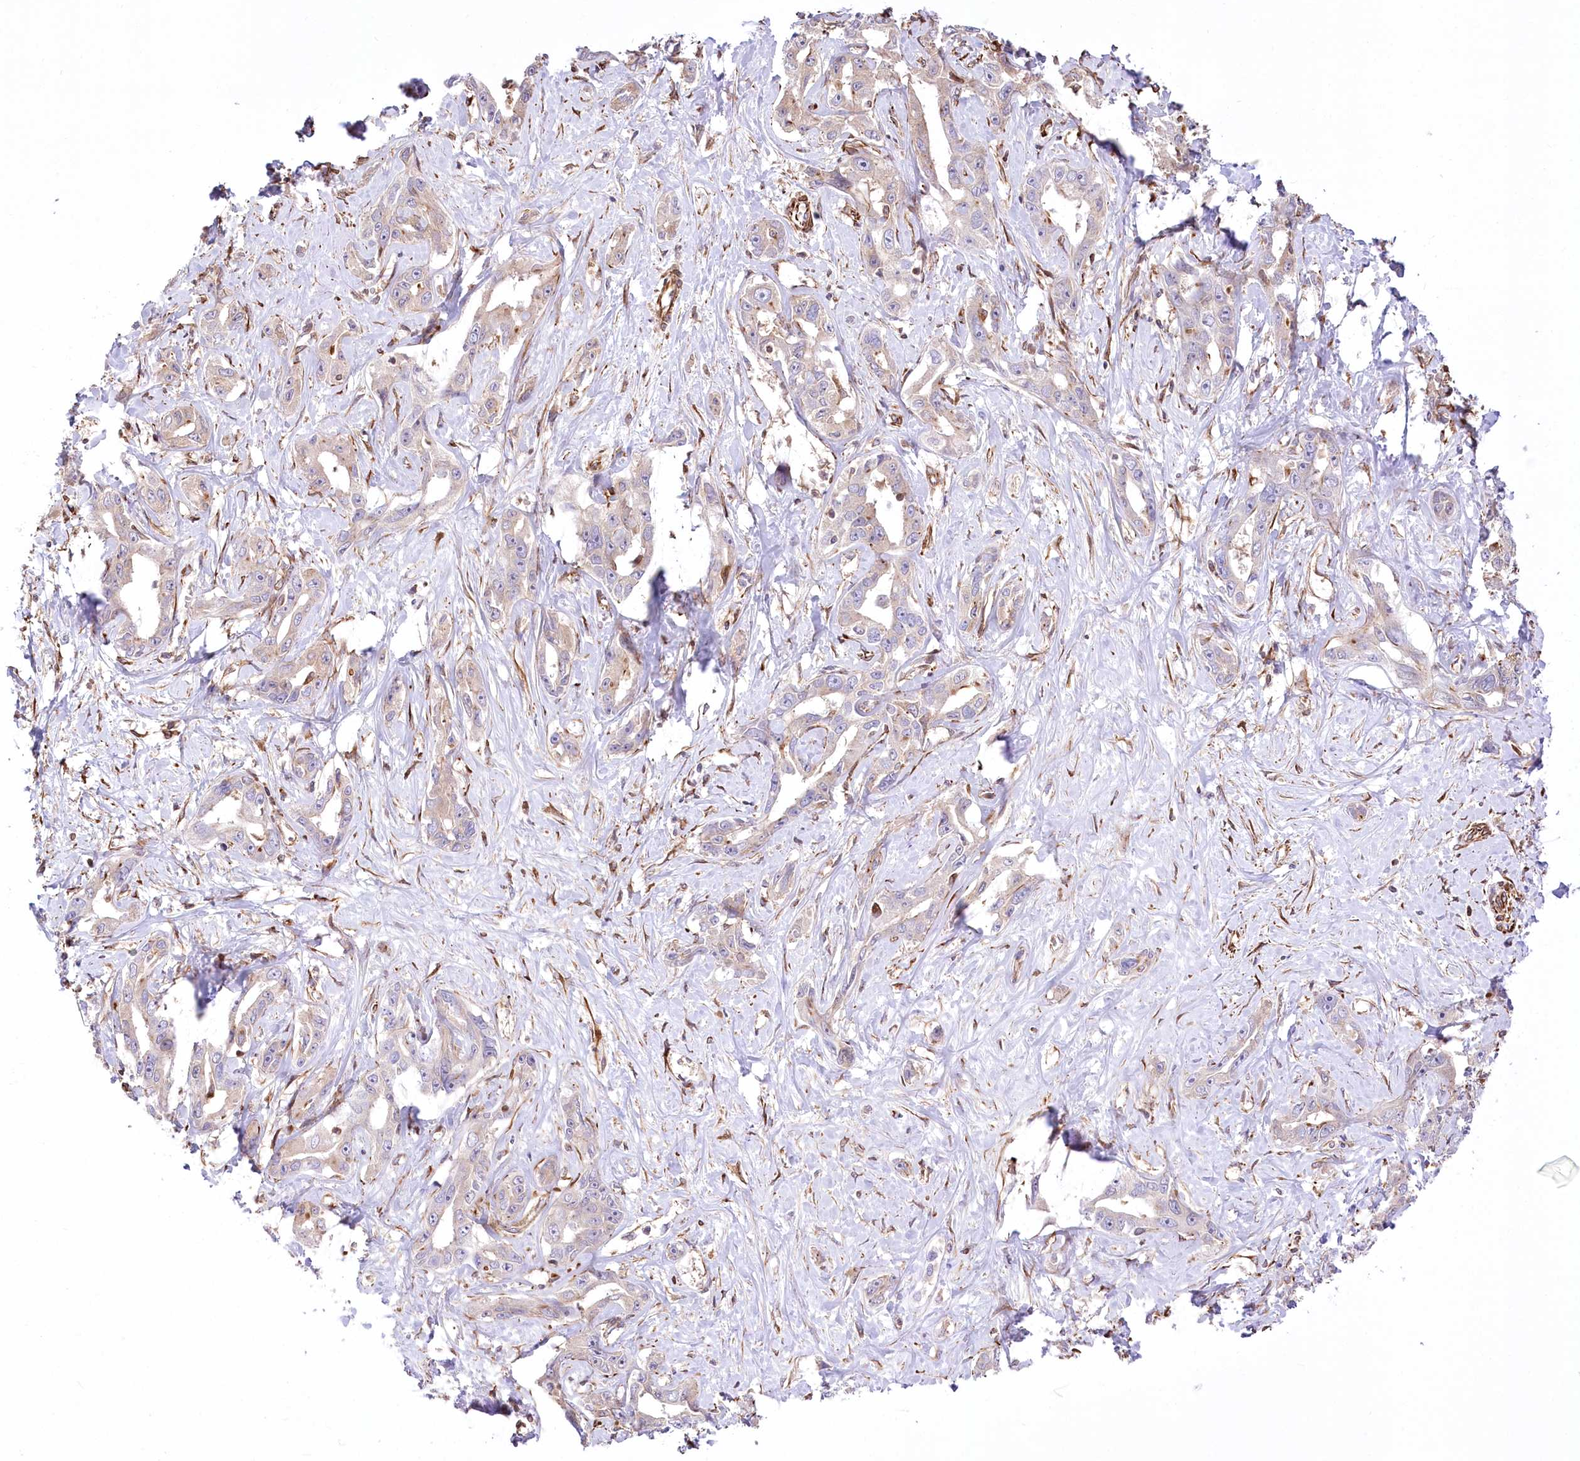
{"staining": {"intensity": "weak", "quantity": "25%-75%", "location": "cytoplasmic/membranous"}, "tissue": "liver cancer", "cell_type": "Tumor cells", "image_type": "cancer", "snomed": [{"axis": "morphology", "description": "Cholangiocarcinoma"}, {"axis": "topography", "description": "Liver"}], "caption": "Protein staining demonstrates weak cytoplasmic/membranous expression in about 25%-75% of tumor cells in liver cancer (cholangiocarcinoma).", "gene": "TTC1", "patient": {"sex": "male", "age": 59}}